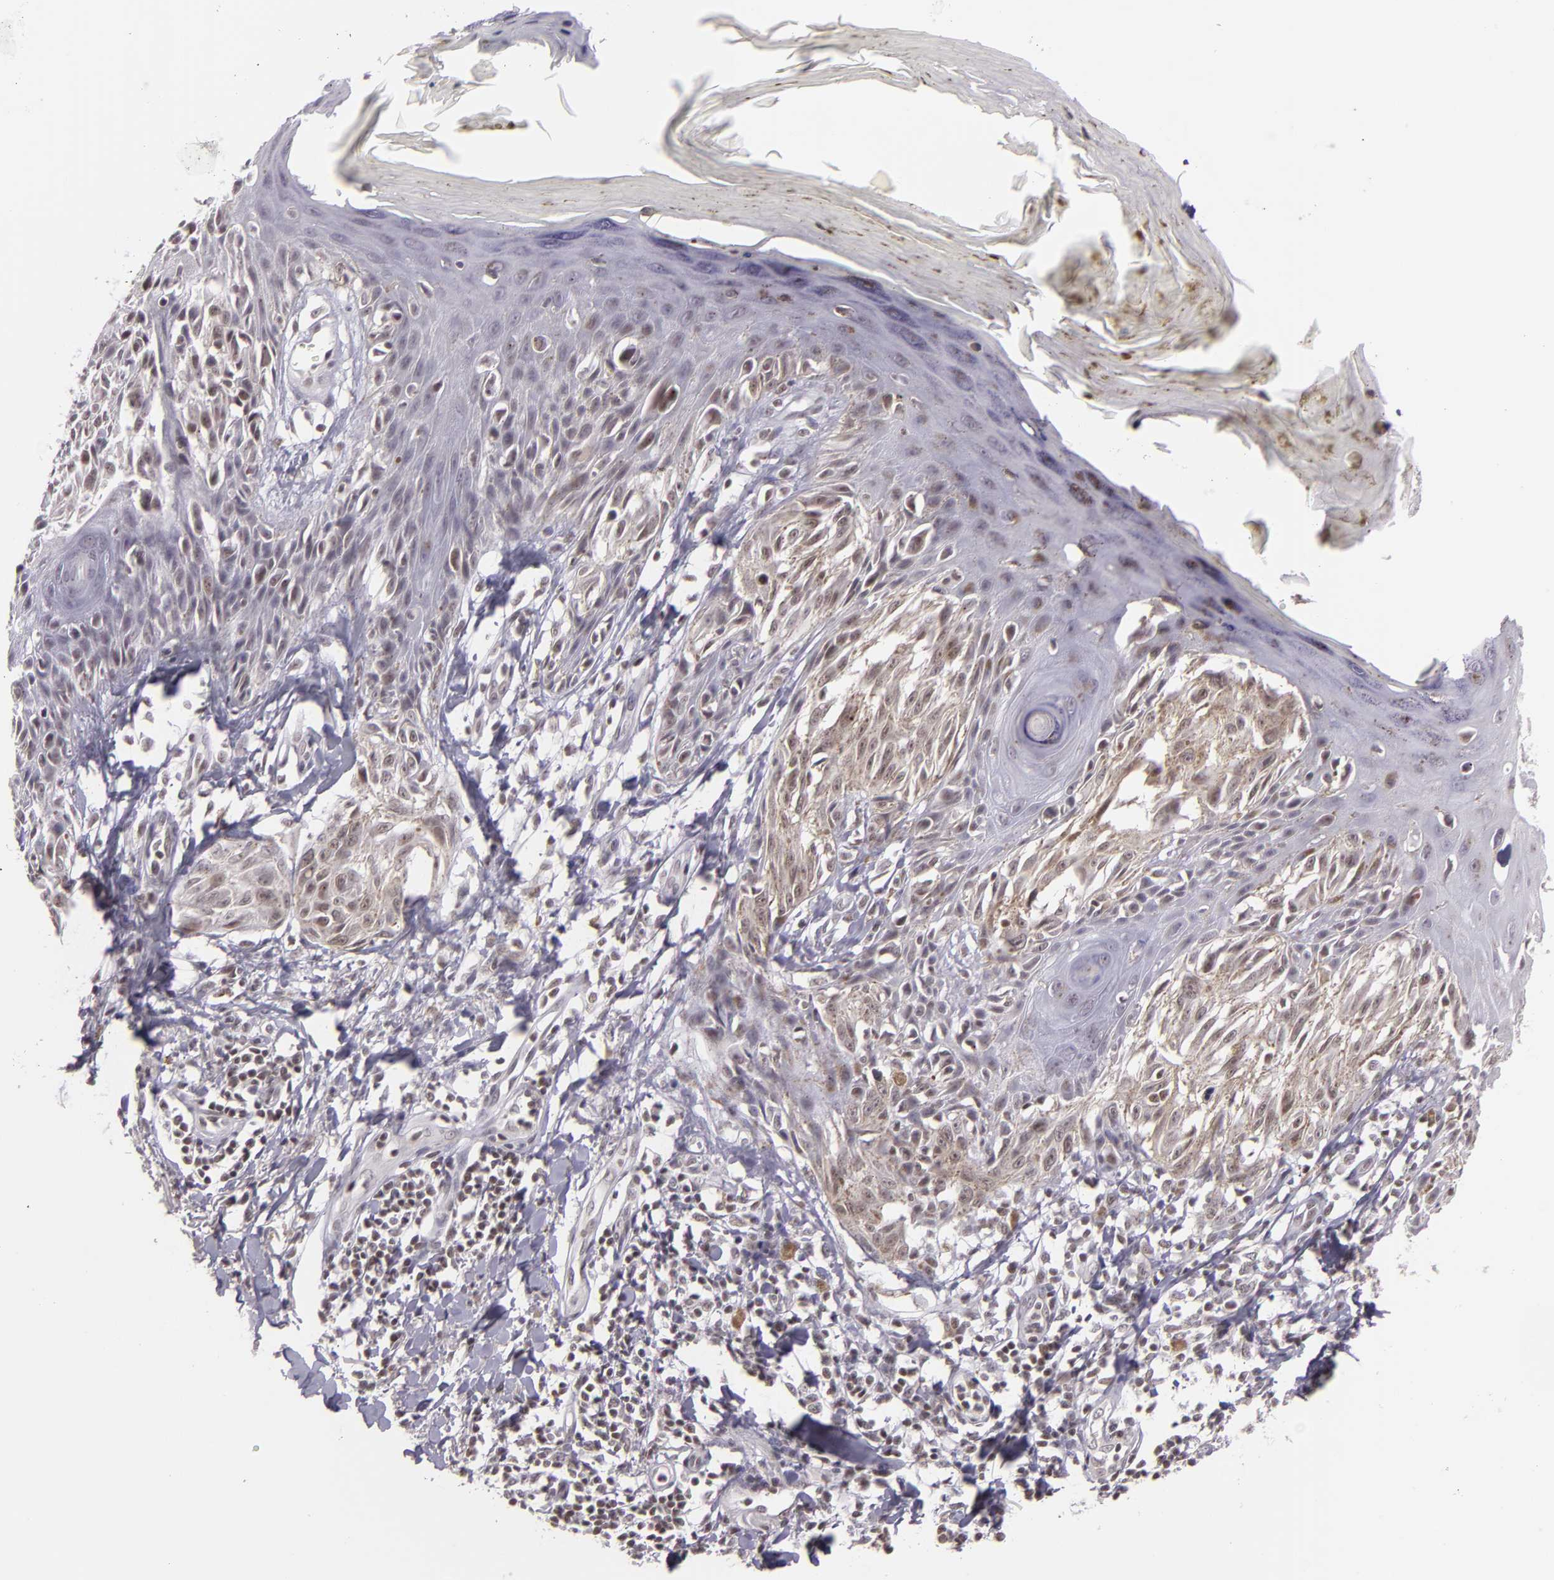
{"staining": {"intensity": "weak", "quantity": ">75%", "location": "cytoplasmic/membranous,nuclear"}, "tissue": "melanoma", "cell_type": "Tumor cells", "image_type": "cancer", "snomed": [{"axis": "morphology", "description": "Malignant melanoma, NOS"}, {"axis": "topography", "description": "Skin"}], "caption": "Immunohistochemistry (IHC) (DAB (3,3'-diaminobenzidine)) staining of malignant melanoma reveals weak cytoplasmic/membranous and nuclear protein positivity in approximately >75% of tumor cells.", "gene": "ZFX", "patient": {"sex": "female", "age": 77}}